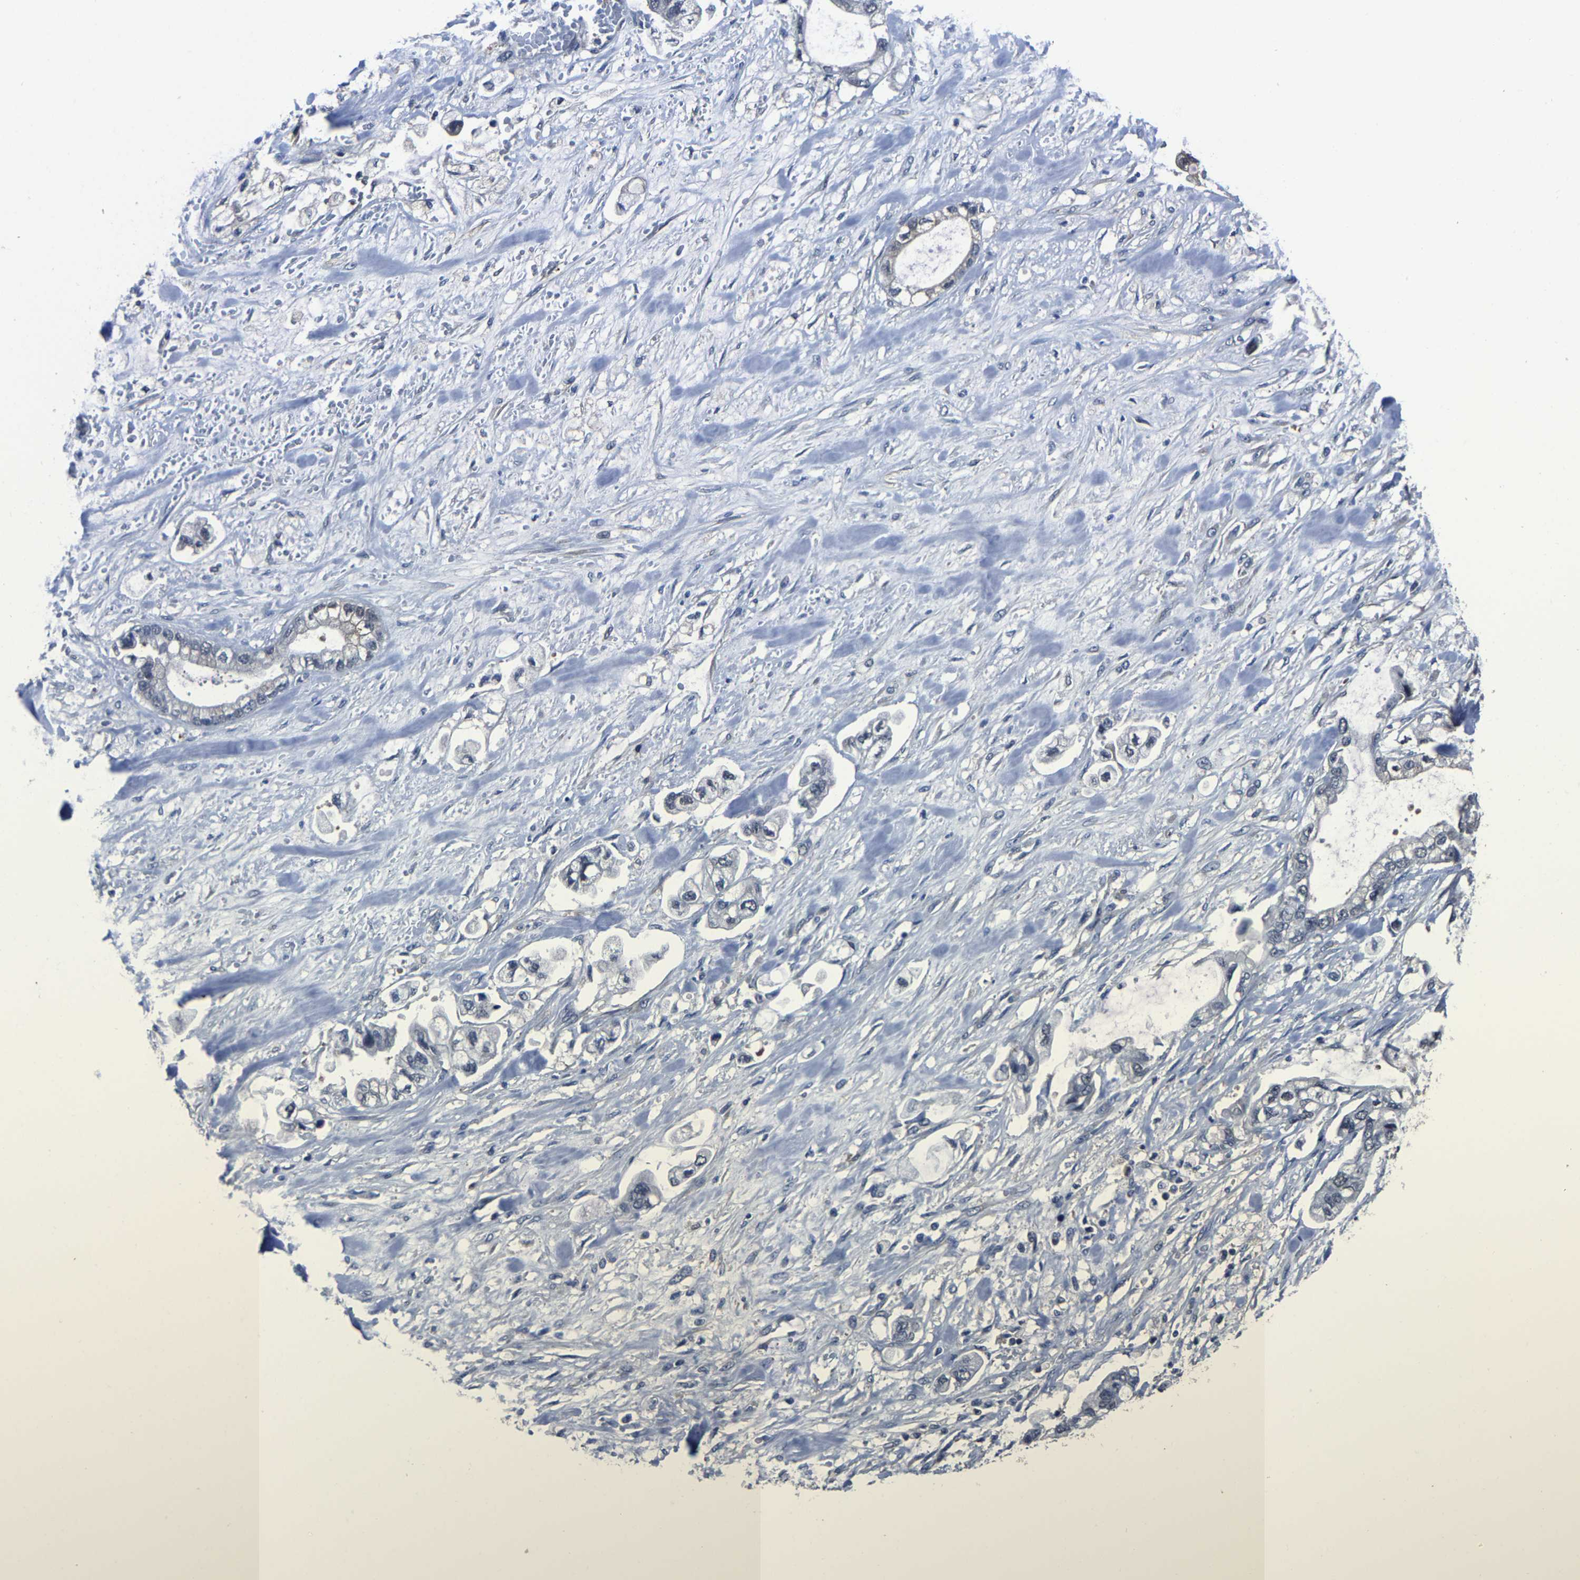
{"staining": {"intensity": "negative", "quantity": "none", "location": "none"}, "tissue": "stomach cancer", "cell_type": "Tumor cells", "image_type": "cancer", "snomed": [{"axis": "morphology", "description": "Normal tissue, NOS"}, {"axis": "morphology", "description": "Adenocarcinoma, NOS"}, {"axis": "topography", "description": "Stomach"}], "caption": "This histopathology image is of stomach adenocarcinoma stained with immunohistochemistry (IHC) to label a protein in brown with the nuclei are counter-stained blue. There is no positivity in tumor cells.", "gene": "STRBP", "patient": {"sex": "male", "age": 62}}